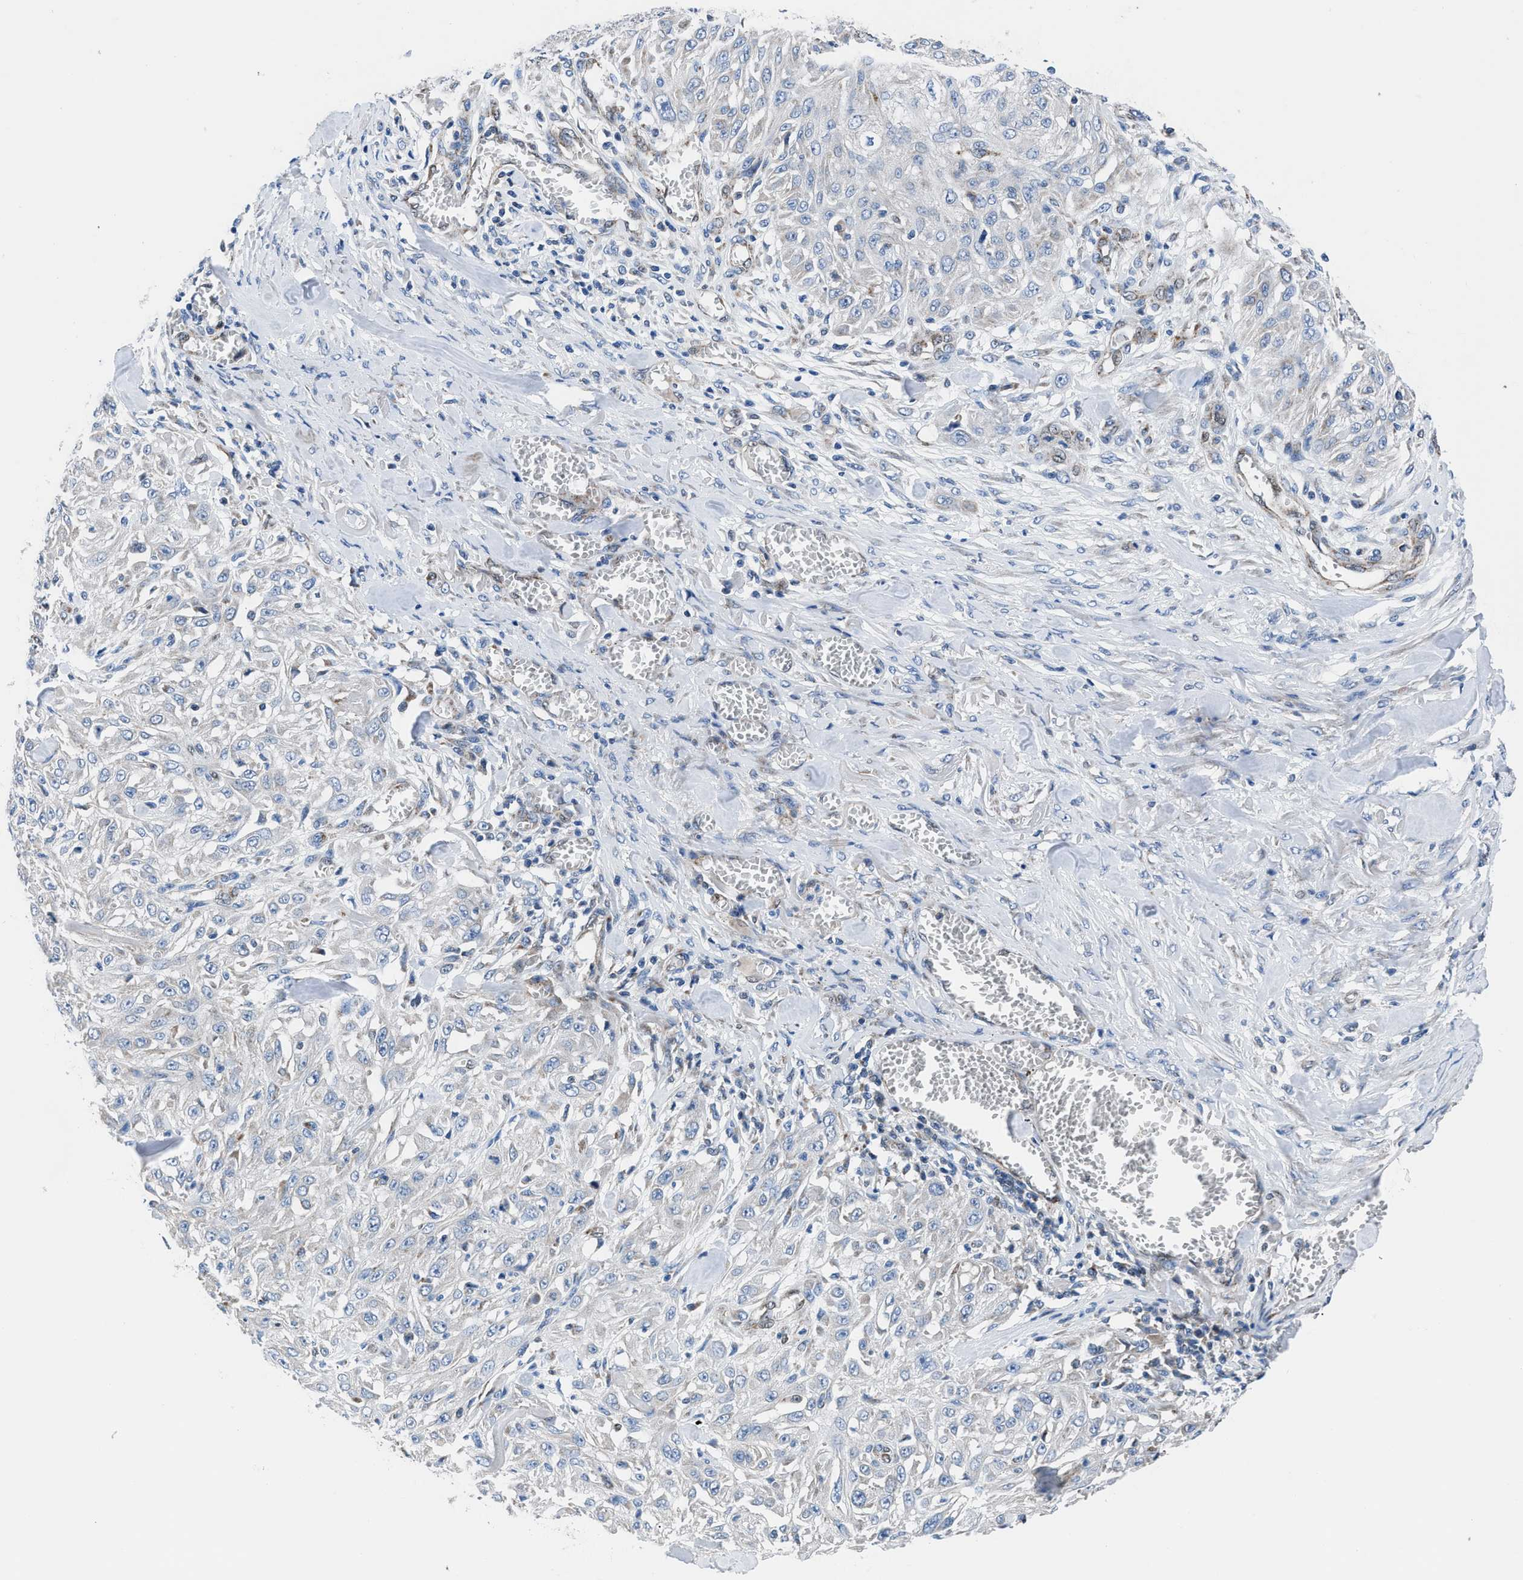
{"staining": {"intensity": "negative", "quantity": "none", "location": "none"}, "tissue": "skin cancer", "cell_type": "Tumor cells", "image_type": "cancer", "snomed": [{"axis": "morphology", "description": "Squamous cell carcinoma, NOS"}, {"axis": "morphology", "description": "Squamous cell carcinoma, metastatic, NOS"}, {"axis": "topography", "description": "Skin"}, {"axis": "topography", "description": "Lymph node"}], "caption": "Tumor cells are negative for brown protein staining in skin squamous cell carcinoma. The staining was performed using DAB (3,3'-diaminobenzidine) to visualize the protein expression in brown, while the nuclei were stained in blue with hematoxylin (Magnification: 20x).", "gene": "LMO2", "patient": {"sex": "male", "age": 75}}